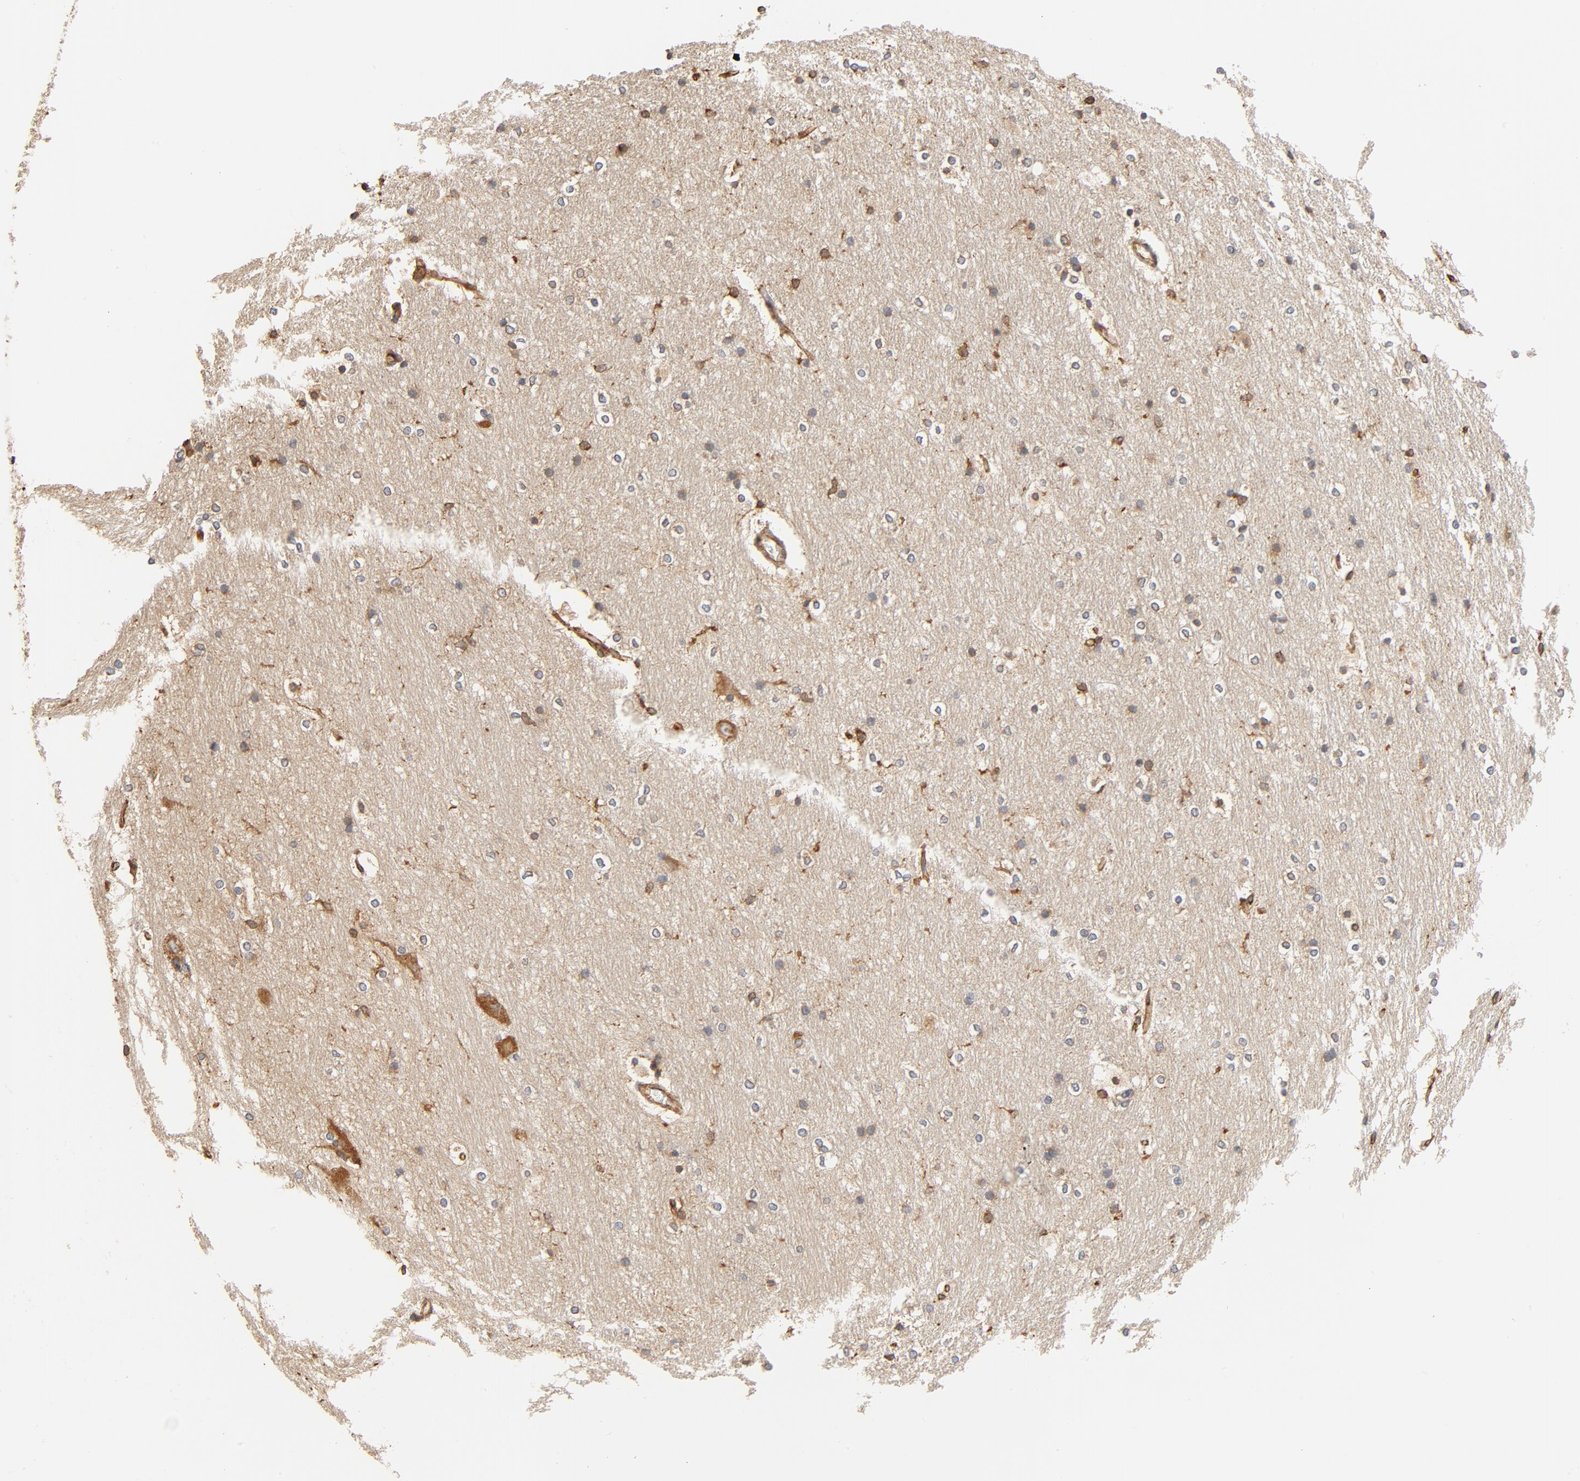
{"staining": {"intensity": "moderate", "quantity": "25%-75%", "location": "cytoplasmic/membranous"}, "tissue": "hippocampus", "cell_type": "Glial cells", "image_type": "normal", "snomed": [{"axis": "morphology", "description": "Normal tissue, NOS"}, {"axis": "topography", "description": "Hippocampus"}], "caption": "High-power microscopy captured an immunohistochemistry (IHC) image of benign hippocampus, revealing moderate cytoplasmic/membranous expression in approximately 25%-75% of glial cells.", "gene": "BCAP31", "patient": {"sex": "female", "age": 19}}